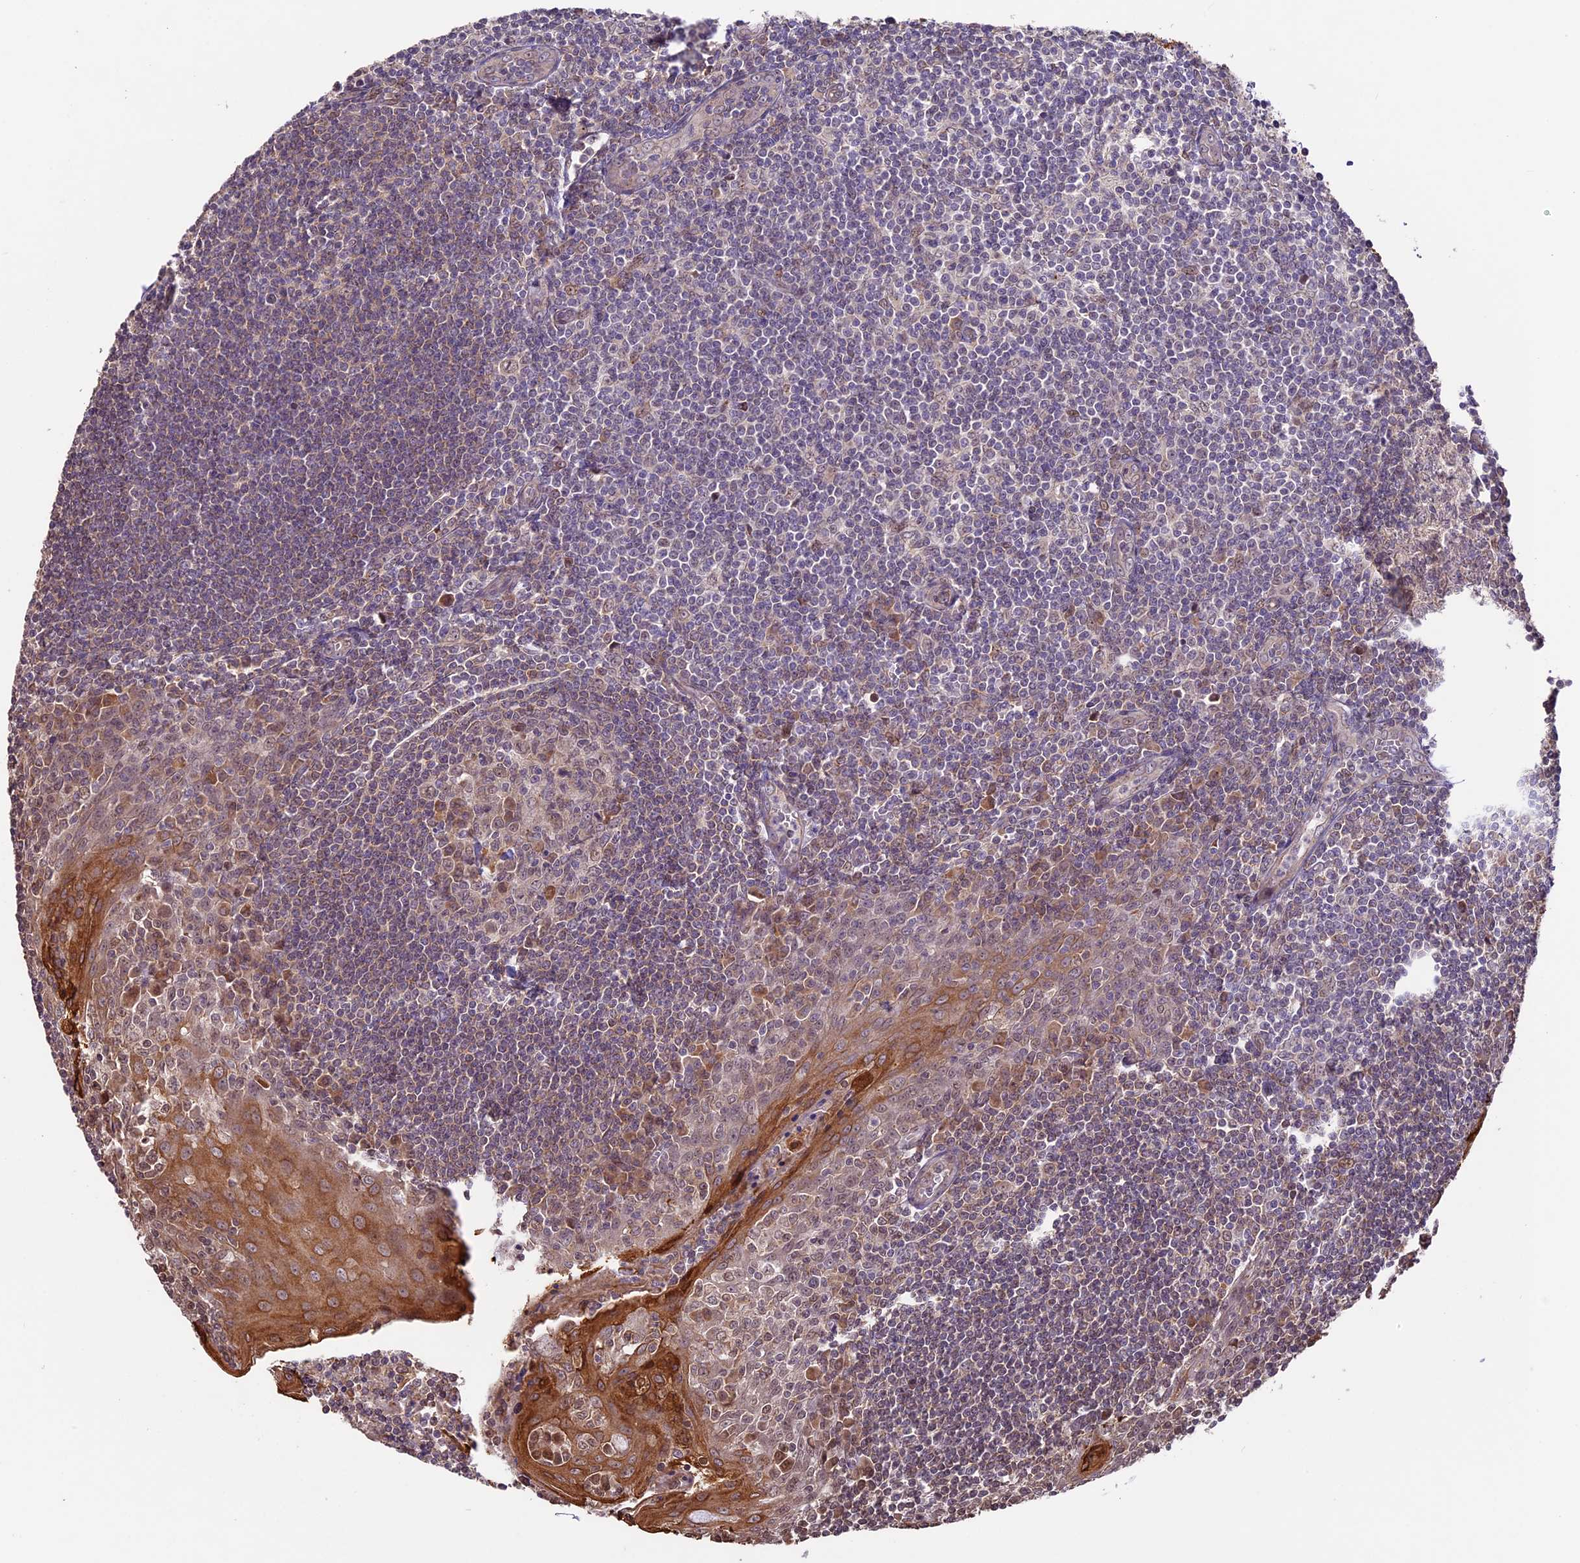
{"staining": {"intensity": "moderate", "quantity": "<25%", "location": "cytoplasmic/membranous"}, "tissue": "tonsil", "cell_type": "Germinal center cells", "image_type": "normal", "snomed": [{"axis": "morphology", "description": "Normal tissue, NOS"}, {"axis": "topography", "description": "Tonsil"}], "caption": "Immunohistochemistry histopathology image of normal tonsil stained for a protein (brown), which displays low levels of moderate cytoplasmic/membranous positivity in approximately <25% of germinal center cells.", "gene": "BCAS4", "patient": {"sex": "male", "age": 27}}